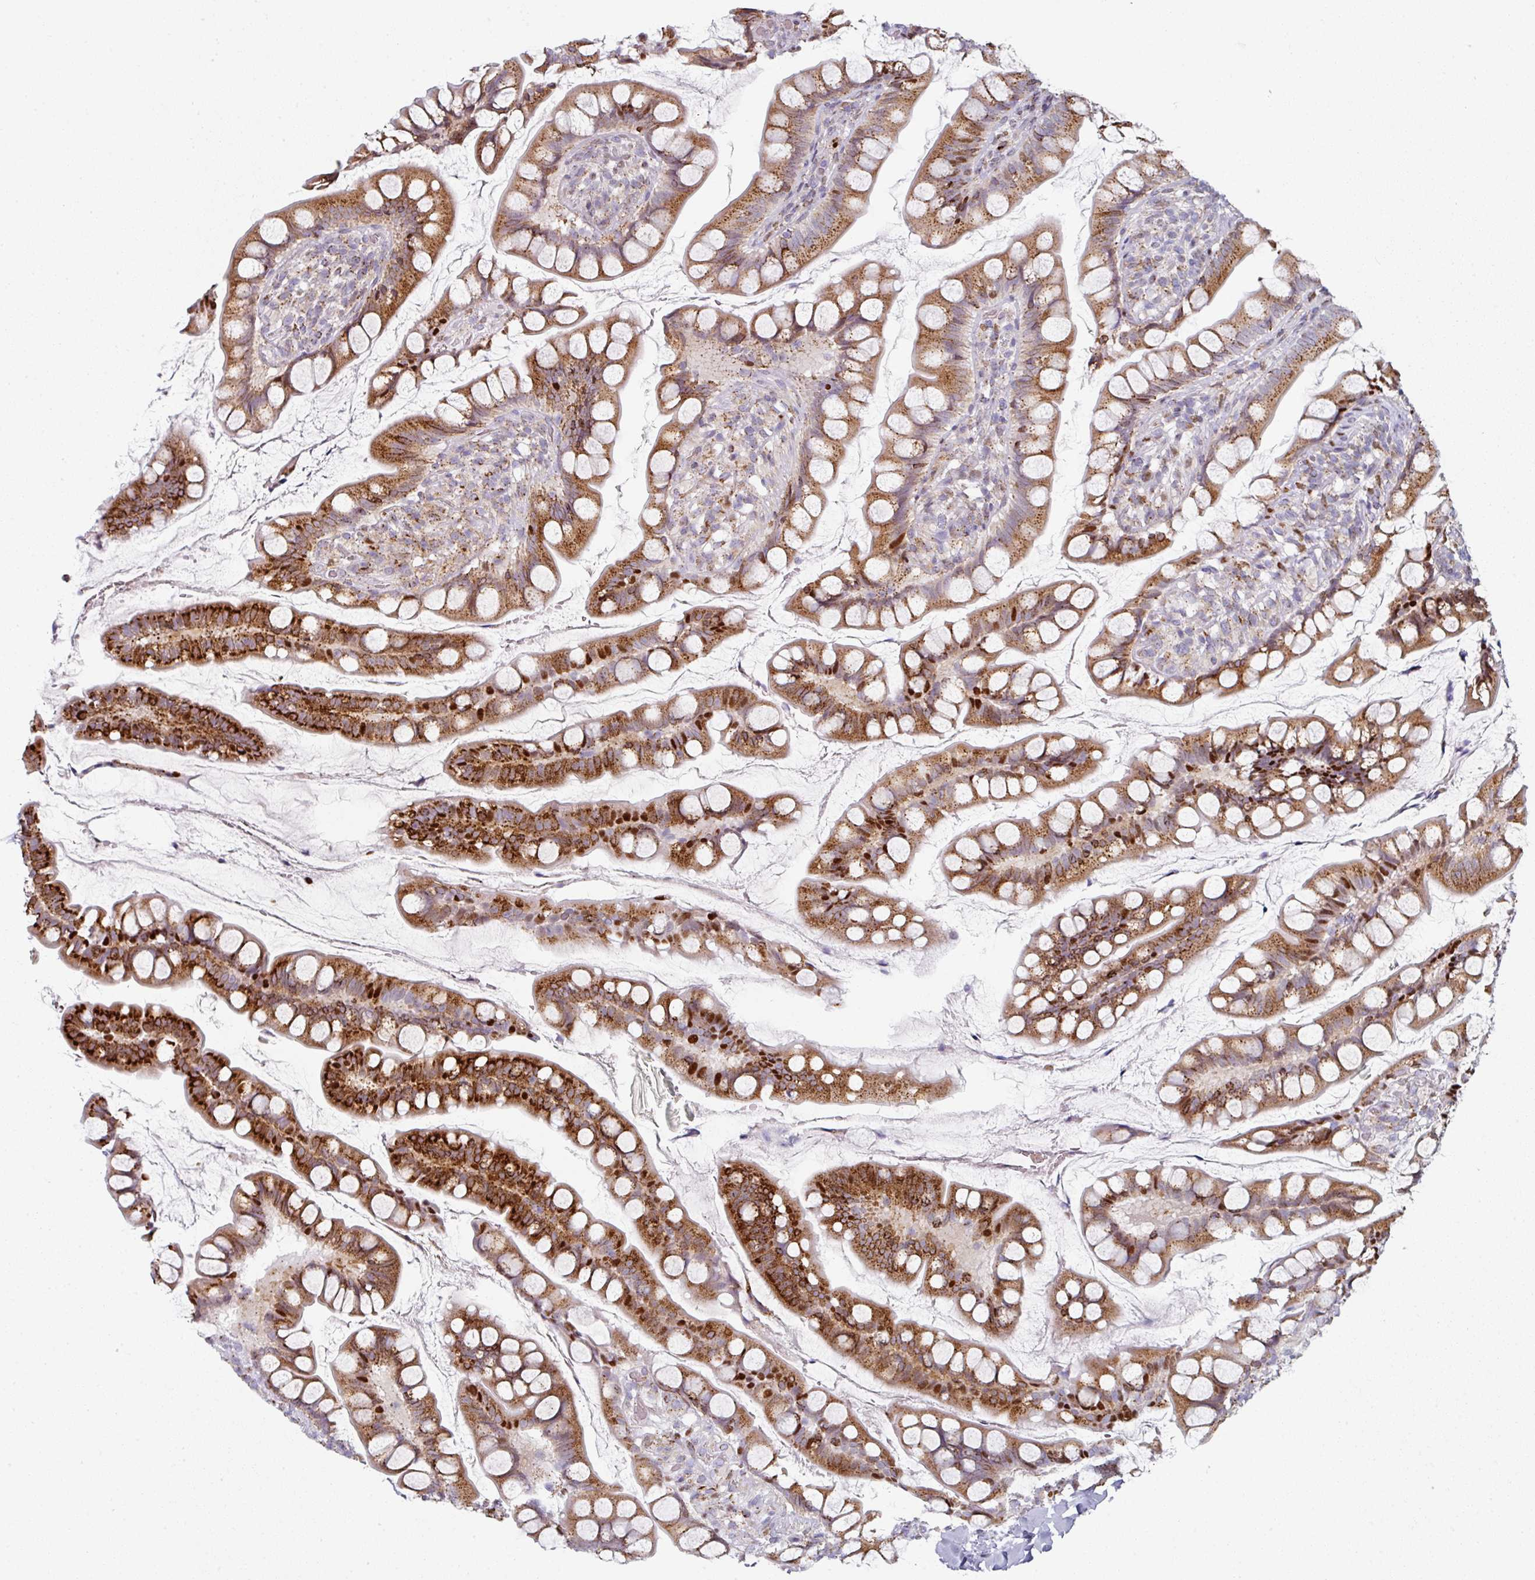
{"staining": {"intensity": "strong", "quantity": ">75%", "location": "cytoplasmic/membranous"}, "tissue": "small intestine", "cell_type": "Glandular cells", "image_type": "normal", "snomed": [{"axis": "morphology", "description": "Normal tissue, NOS"}, {"axis": "topography", "description": "Small intestine"}], "caption": "Glandular cells show strong cytoplasmic/membranous positivity in approximately >75% of cells in unremarkable small intestine.", "gene": "CCDC85B", "patient": {"sex": "male", "age": 70}}